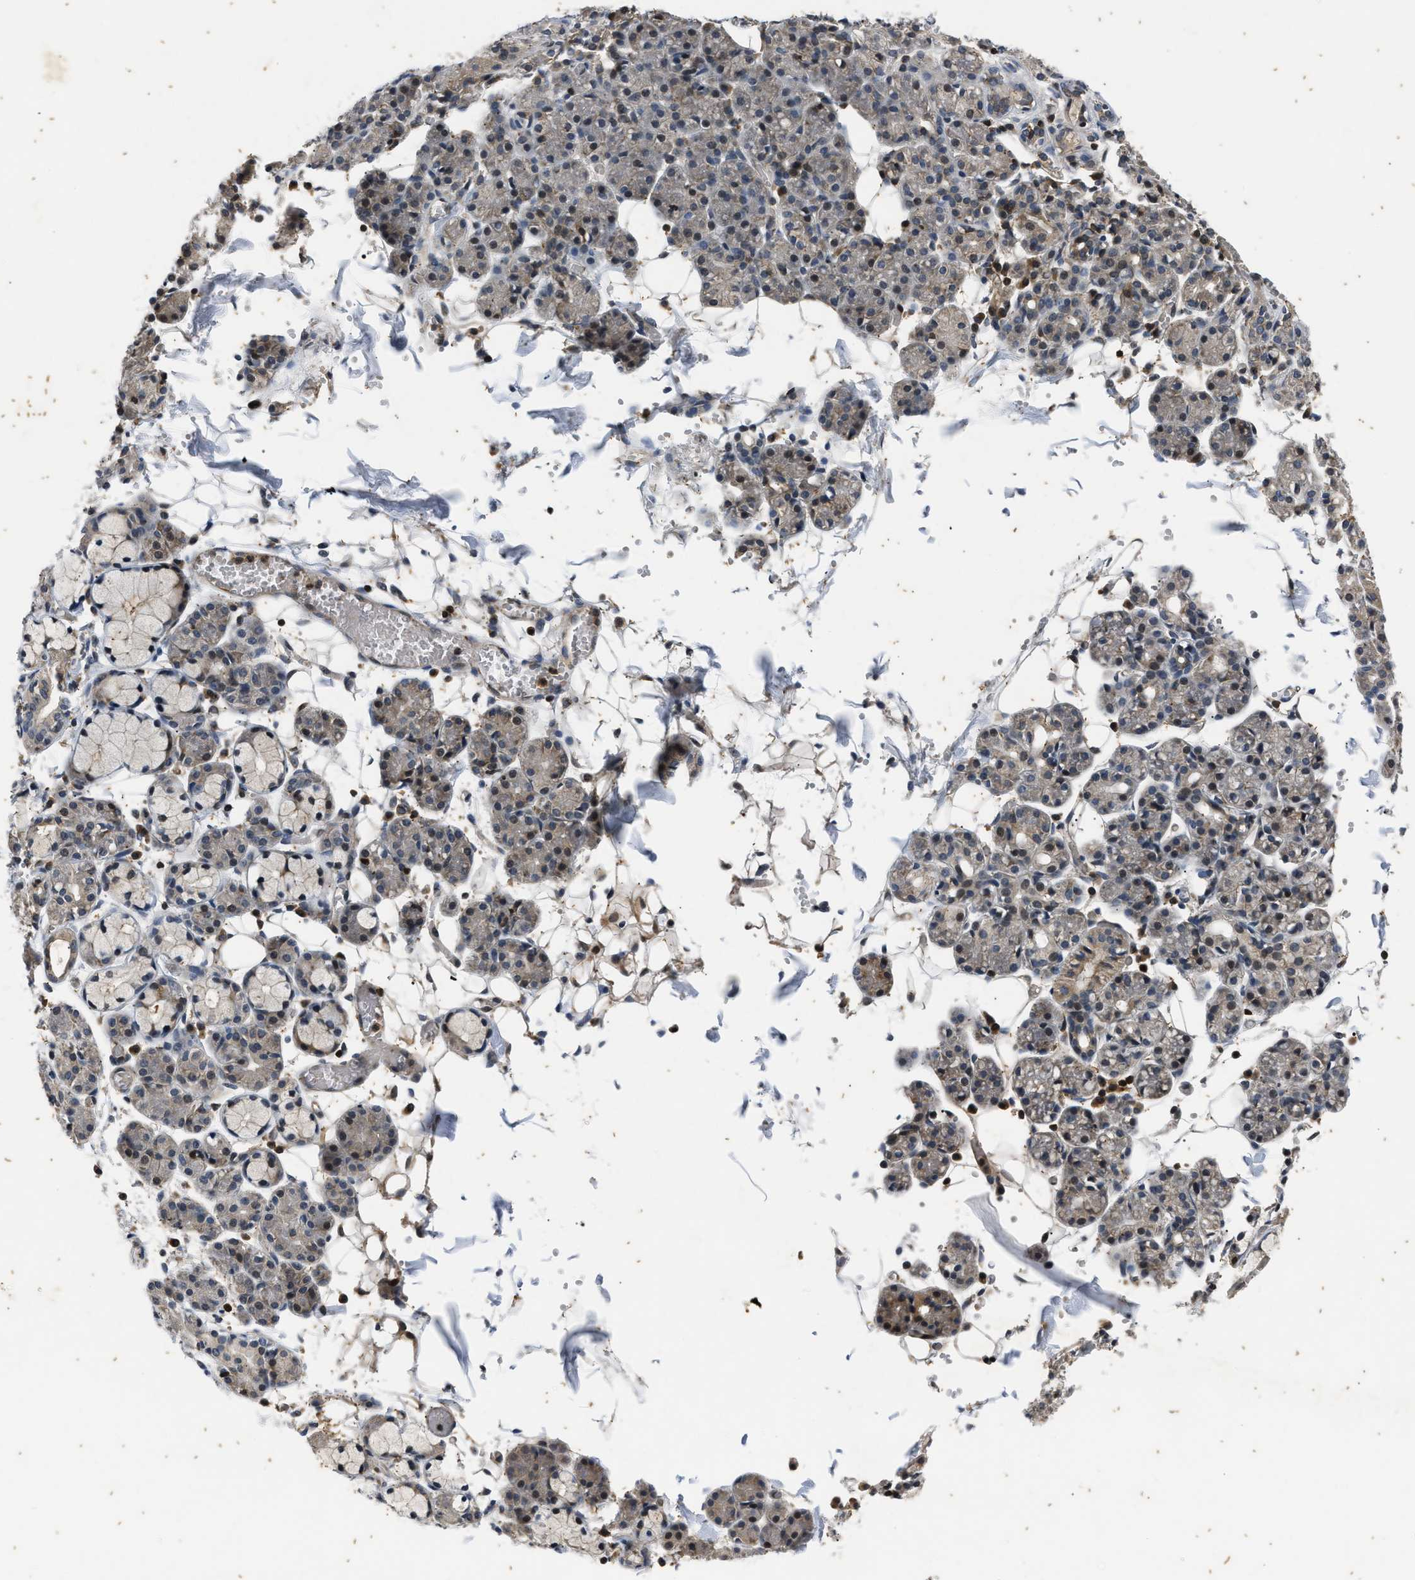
{"staining": {"intensity": "weak", "quantity": "<25%", "location": "cytoplasmic/membranous,nuclear"}, "tissue": "salivary gland", "cell_type": "Glandular cells", "image_type": "normal", "snomed": [{"axis": "morphology", "description": "Normal tissue, NOS"}, {"axis": "topography", "description": "Salivary gland"}], "caption": "A high-resolution photomicrograph shows immunohistochemistry (IHC) staining of normal salivary gland, which demonstrates no significant expression in glandular cells.", "gene": "PTPN7", "patient": {"sex": "male", "age": 63}}